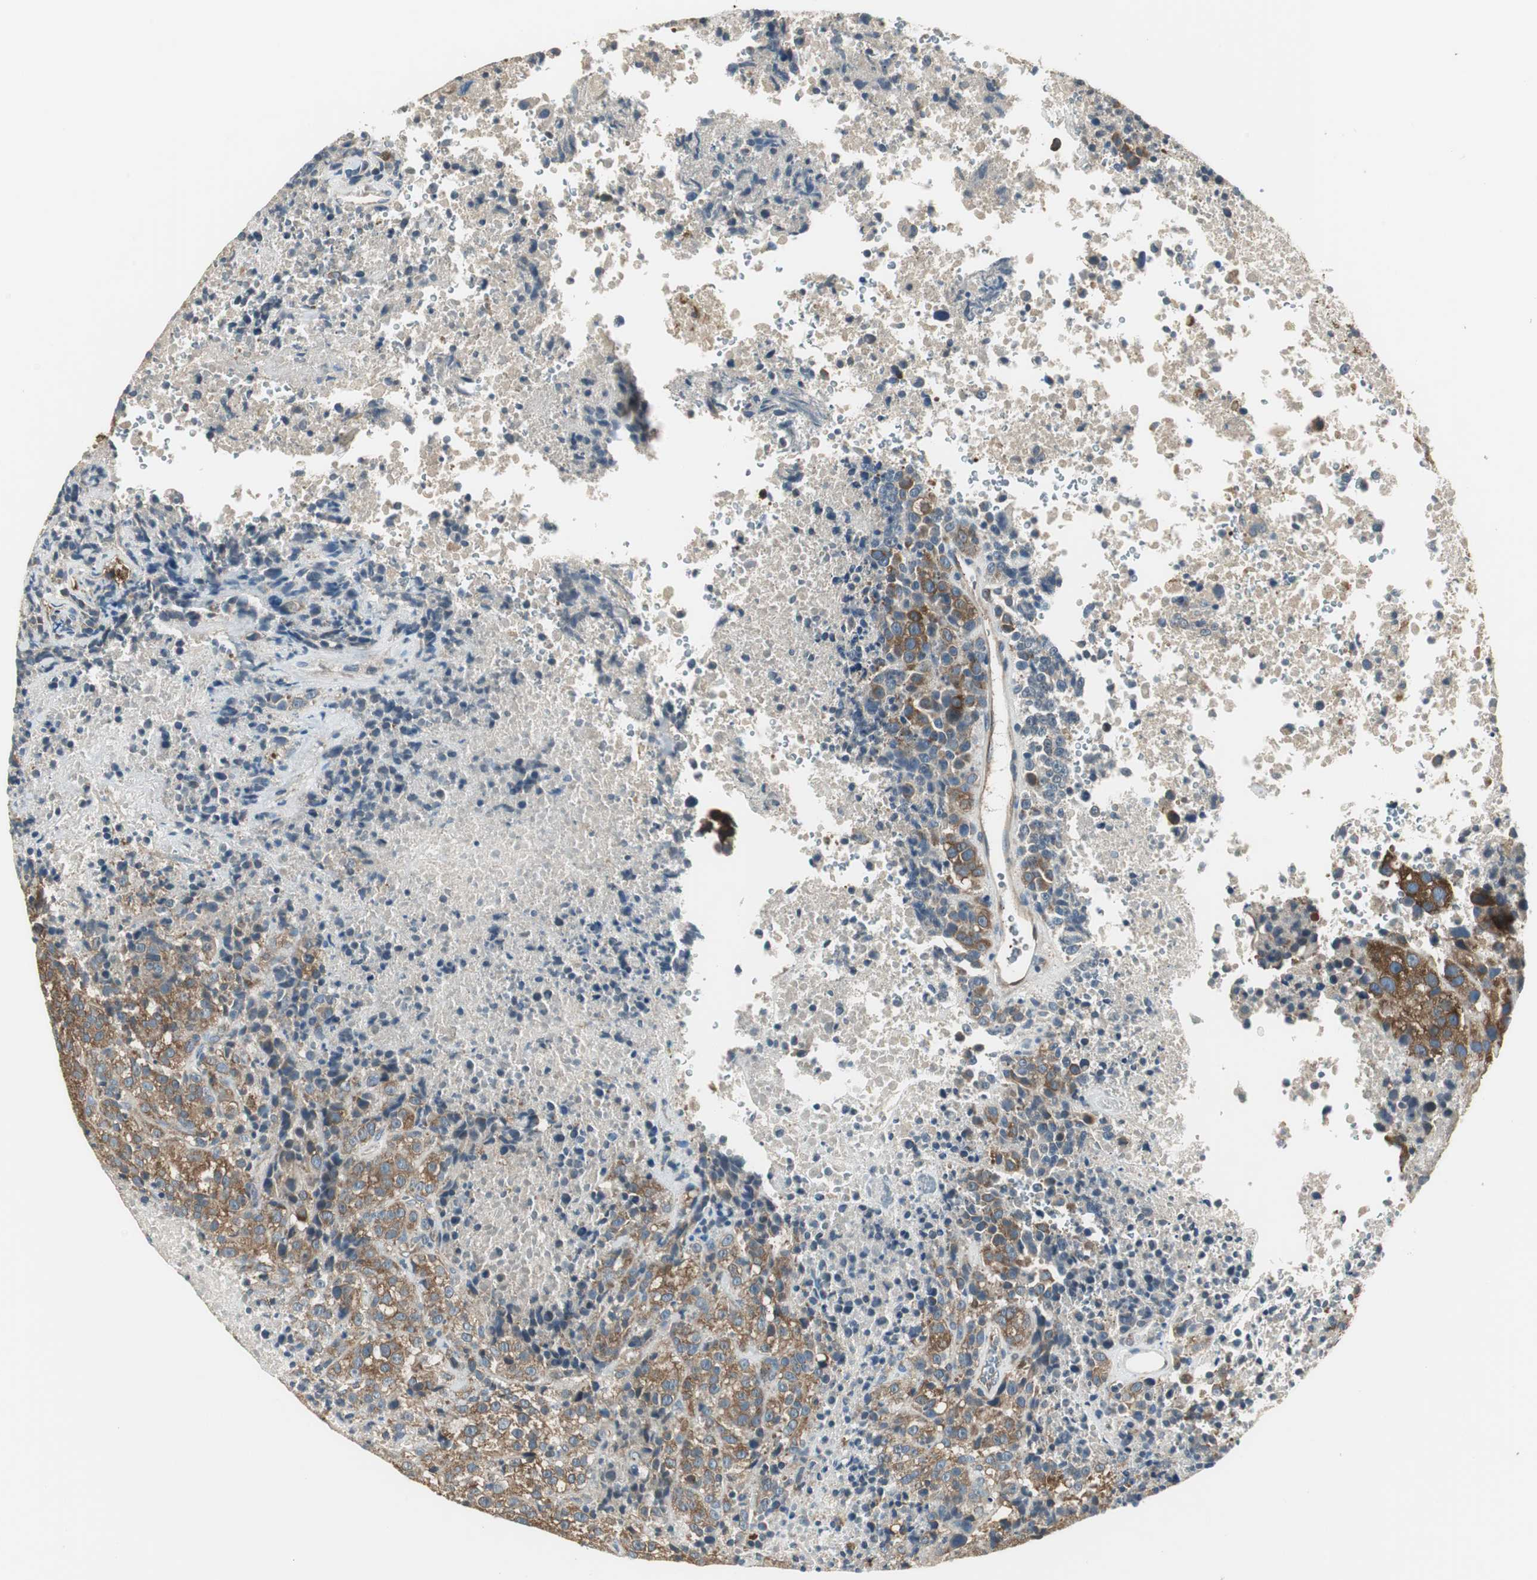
{"staining": {"intensity": "moderate", "quantity": ">75%", "location": "cytoplasmic/membranous"}, "tissue": "melanoma", "cell_type": "Tumor cells", "image_type": "cancer", "snomed": [{"axis": "morphology", "description": "Malignant melanoma, Metastatic site"}, {"axis": "topography", "description": "Cerebral cortex"}], "caption": "Melanoma was stained to show a protein in brown. There is medium levels of moderate cytoplasmic/membranous staining in about >75% of tumor cells.", "gene": "MSTO1", "patient": {"sex": "female", "age": 52}}